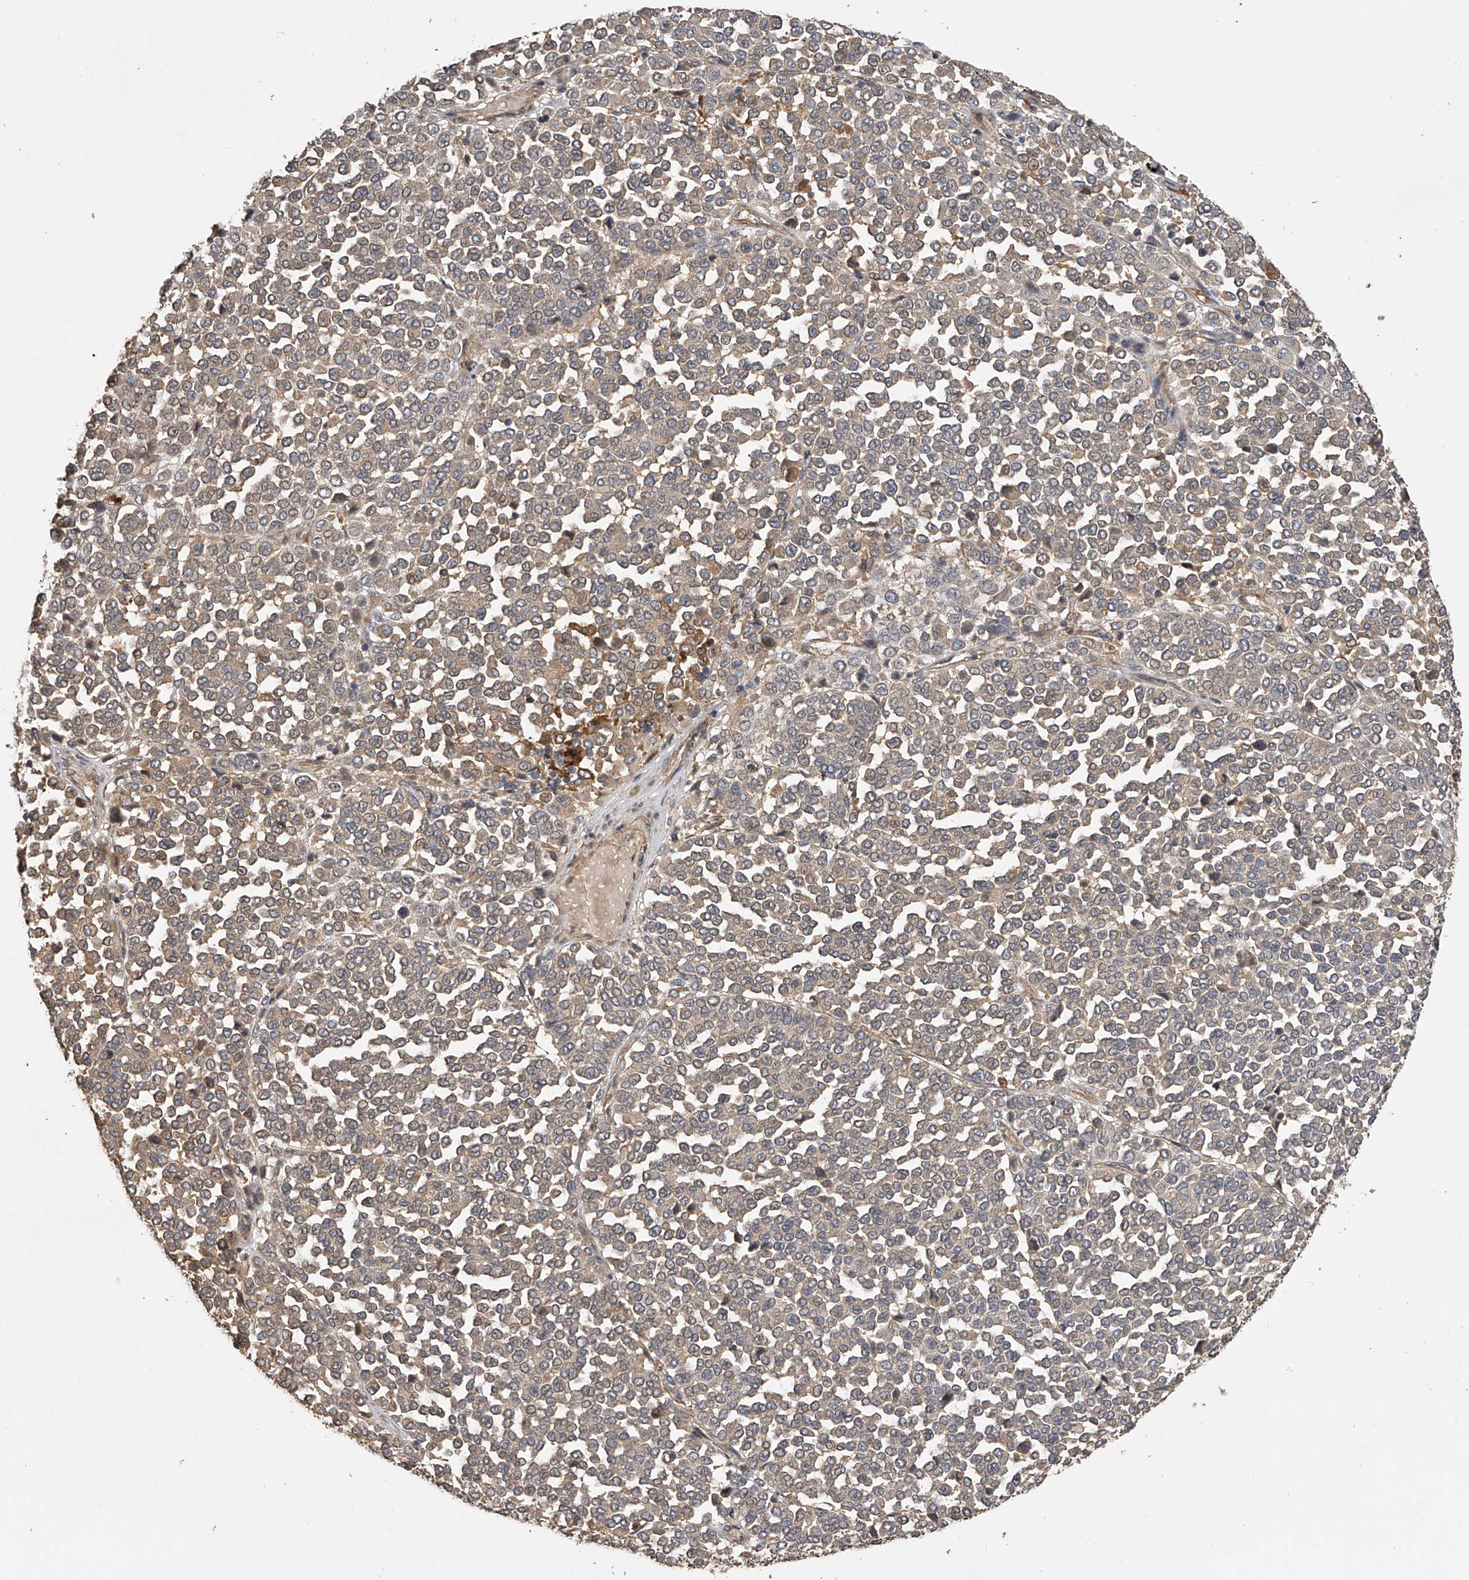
{"staining": {"intensity": "weak", "quantity": ">75%", "location": "cytoplasmic/membranous"}, "tissue": "melanoma", "cell_type": "Tumor cells", "image_type": "cancer", "snomed": [{"axis": "morphology", "description": "Malignant melanoma, Metastatic site"}, {"axis": "topography", "description": "Pancreas"}], "caption": "Protein expression analysis of human melanoma reveals weak cytoplasmic/membranous staining in approximately >75% of tumor cells.", "gene": "PTPRA", "patient": {"sex": "female", "age": 30}}